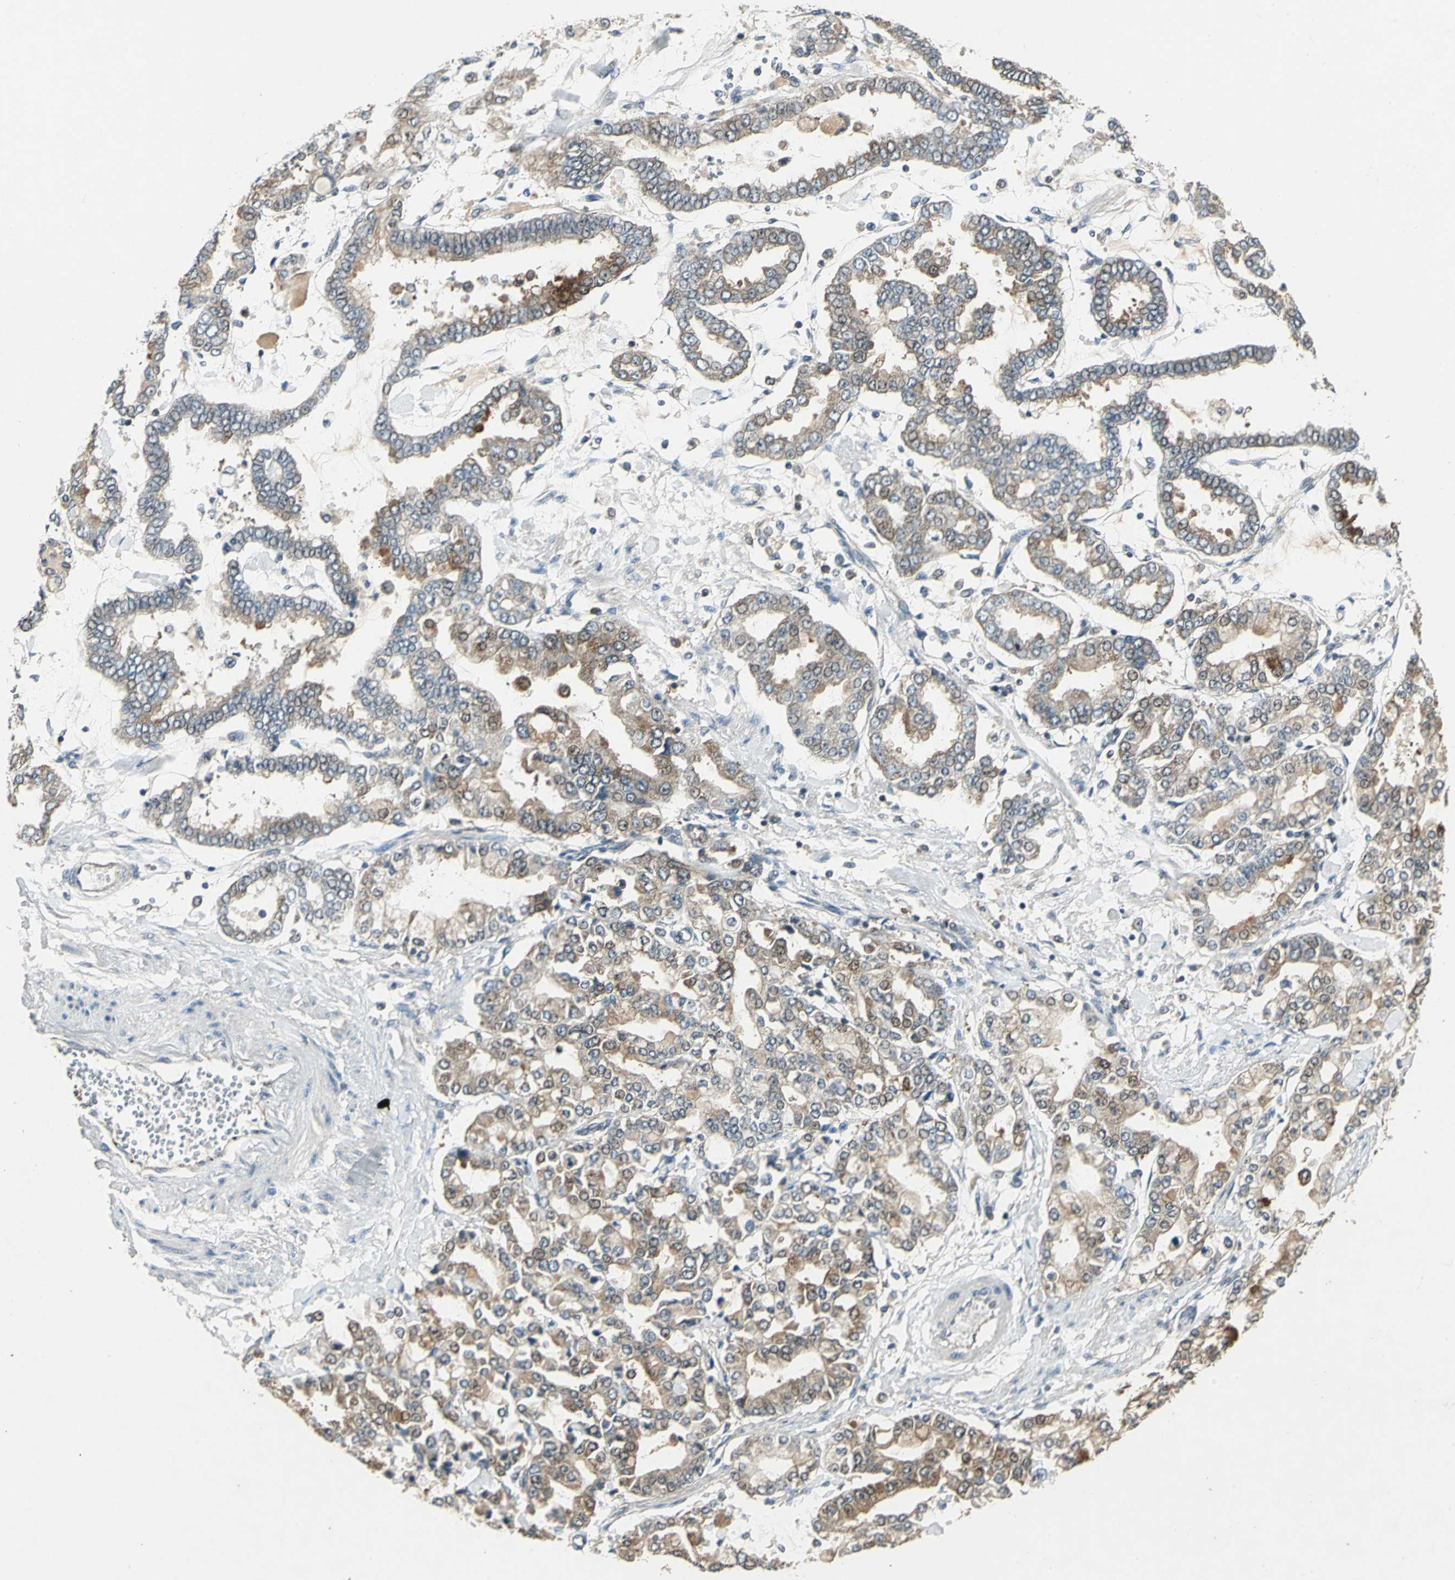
{"staining": {"intensity": "moderate", "quantity": "25%-75%", "location": "cytoplasmic/membranous"}, "tissue": "stomach cancer", "cell_type": "Tumor cells", "image_type": "cancer", "snomed": [{"axis": "morphology", "description": "Normal tissue, NOS"}, {"axis": "morphology", "description": "Adenocarcinoma, NOS"}, {"axis": "topography", "description": "Stomach, upper"}, {"axis": "topography", "description": "Stomach"}], "caption": "The image demonstrates immunohistochemical staining of stomach adenocarcinoma. There is moderate cytoplasmic/membranous positivity is appreciated in about 25%-75% of tumor cells. (DAB (3,3'-diaminobenzidine) = brown stain, brightfield microscopy at high magnification).", "gene": "AHSA1", "patient": {"sex": "male", "age": 76}}